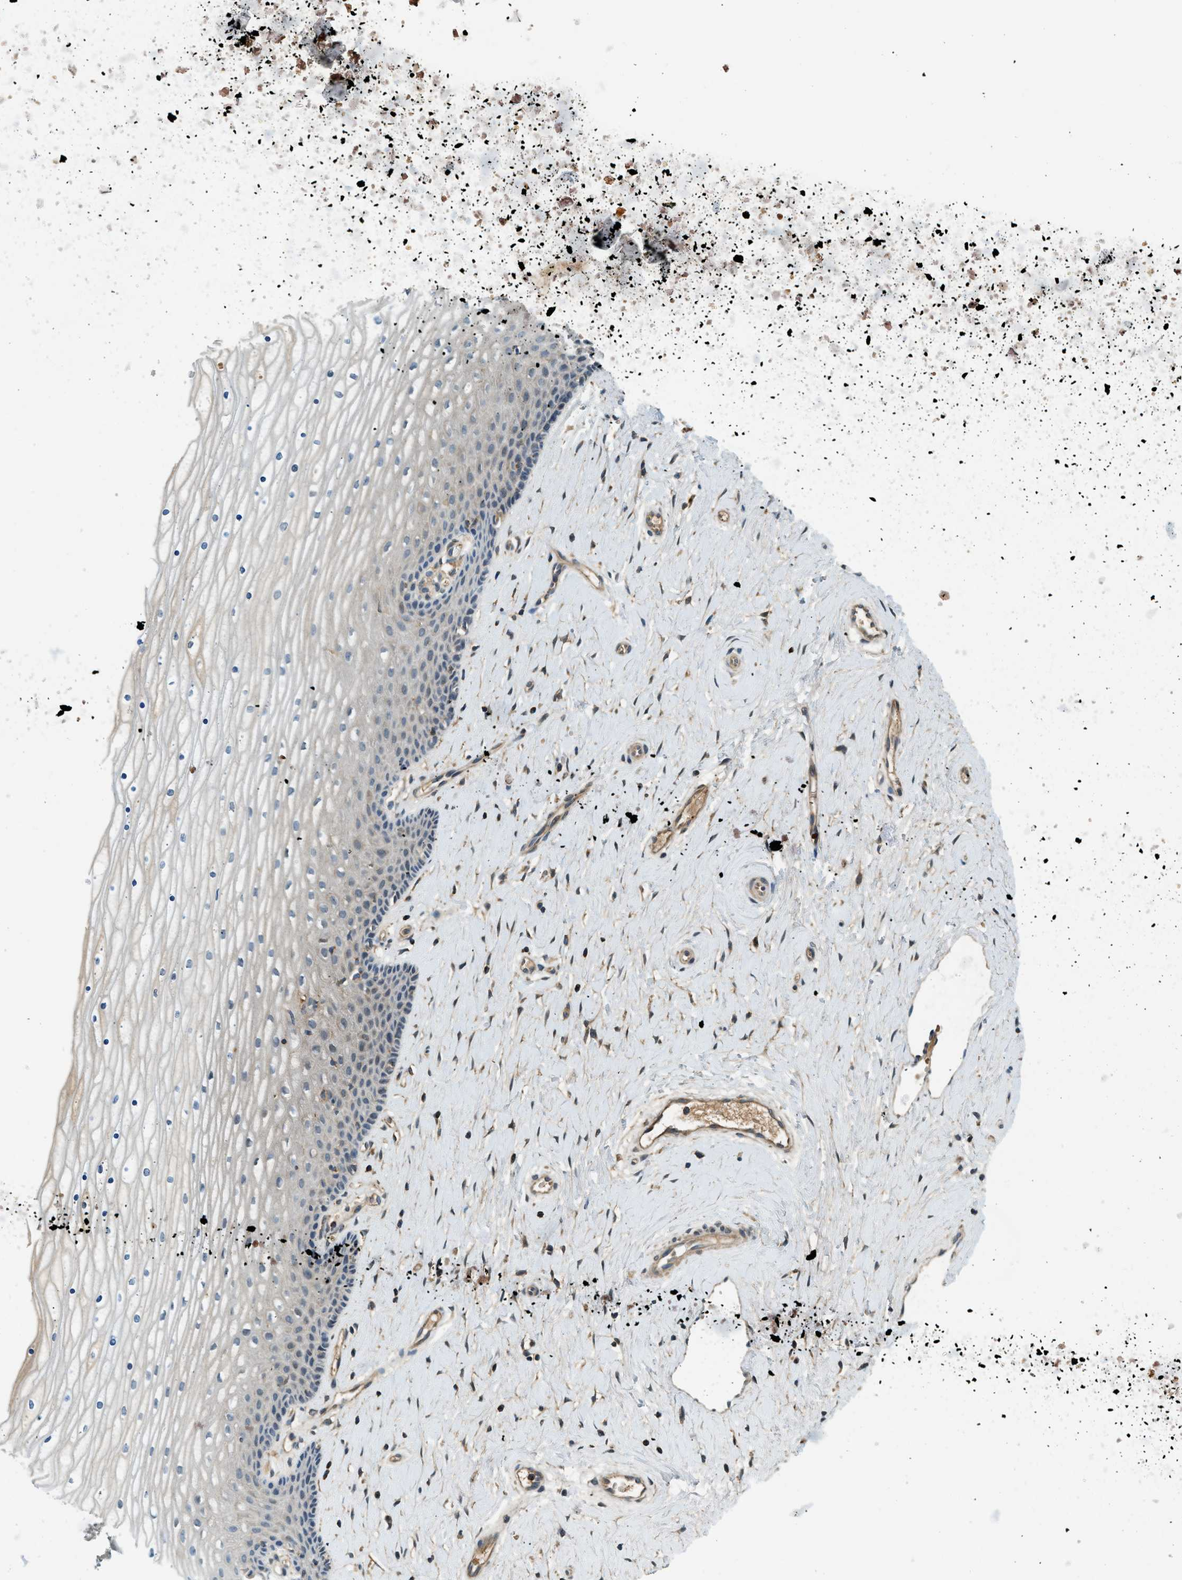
{"staining": {"intensity": "negative", "quantity": "none", "location": "none"}, "tissue": "cervix", "cell_type": "Squamous epithelial cells", "image_type": "normal", "snomed": [{"axis": "morphology", "description": "Normal tissue, NOS"}, {"axis": "topography", "description": "Cervix"}], "caption": "Unremarkable cervix was stained to show a protein in brown. There is no significant positivity in squamous epithelial cells.", "gene": "KCNK1", "patient": {"sex": "female", "age": 39}}